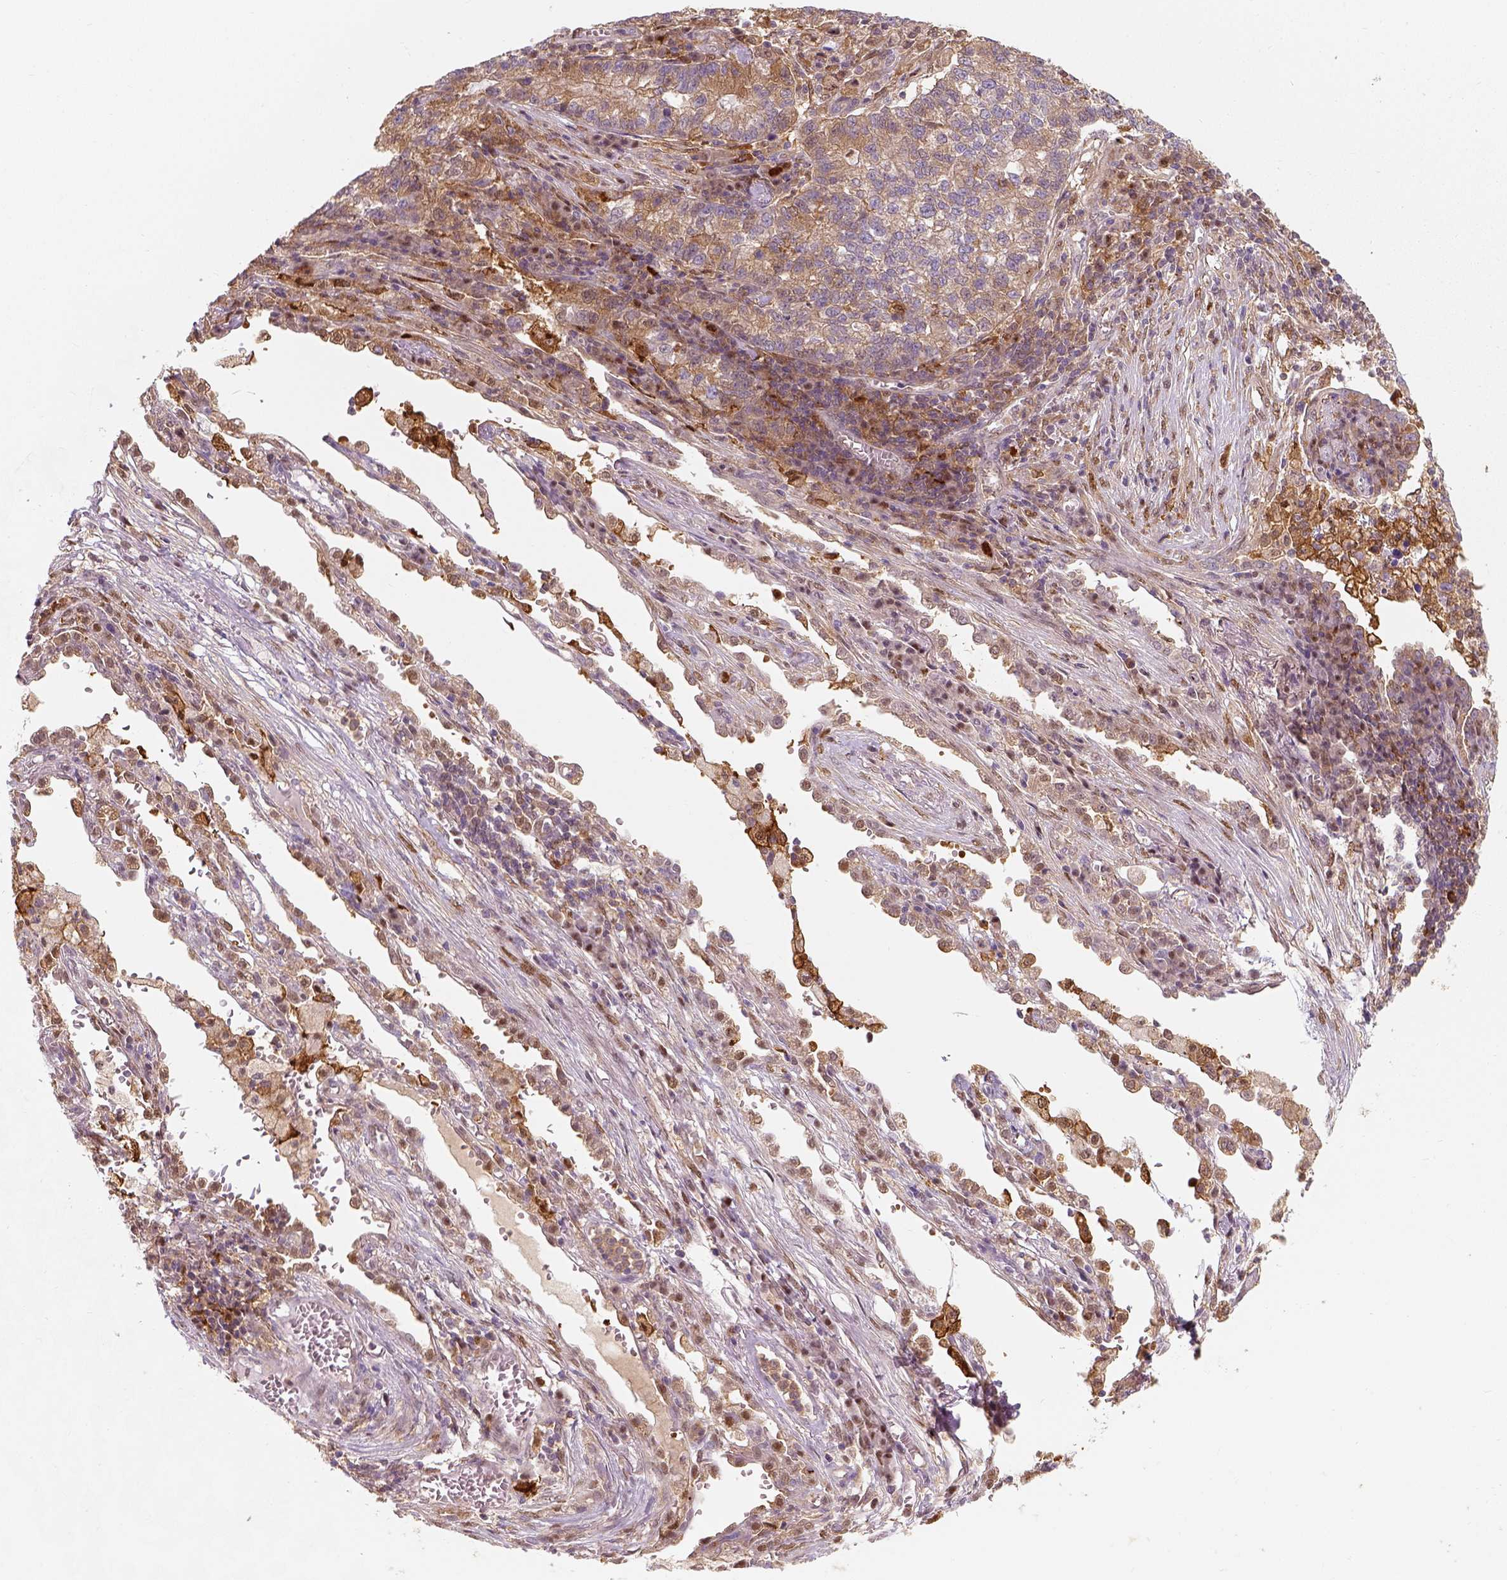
{"staining": {"intensity": "moderate", "quantity": ">75%", "location": "cytoplasmic/membranous"}, "tissue": "lung cancer", "cell_type": "Tumor cells", "image_type": "cancer", "snomed": [{"axis": "morphology", "description": "Adenocarcinoma, NOS"}, {"axis": "topography", "description": "Lung"}], "caption": "Lung adenocarcinoma stained with a brown dye exhibits moderate cytoplasmic/membranous positive expression in approximately >75% of tumor cells.", "gene": "SQSTM1", "patient": {"sex": "male", "age": 57}}